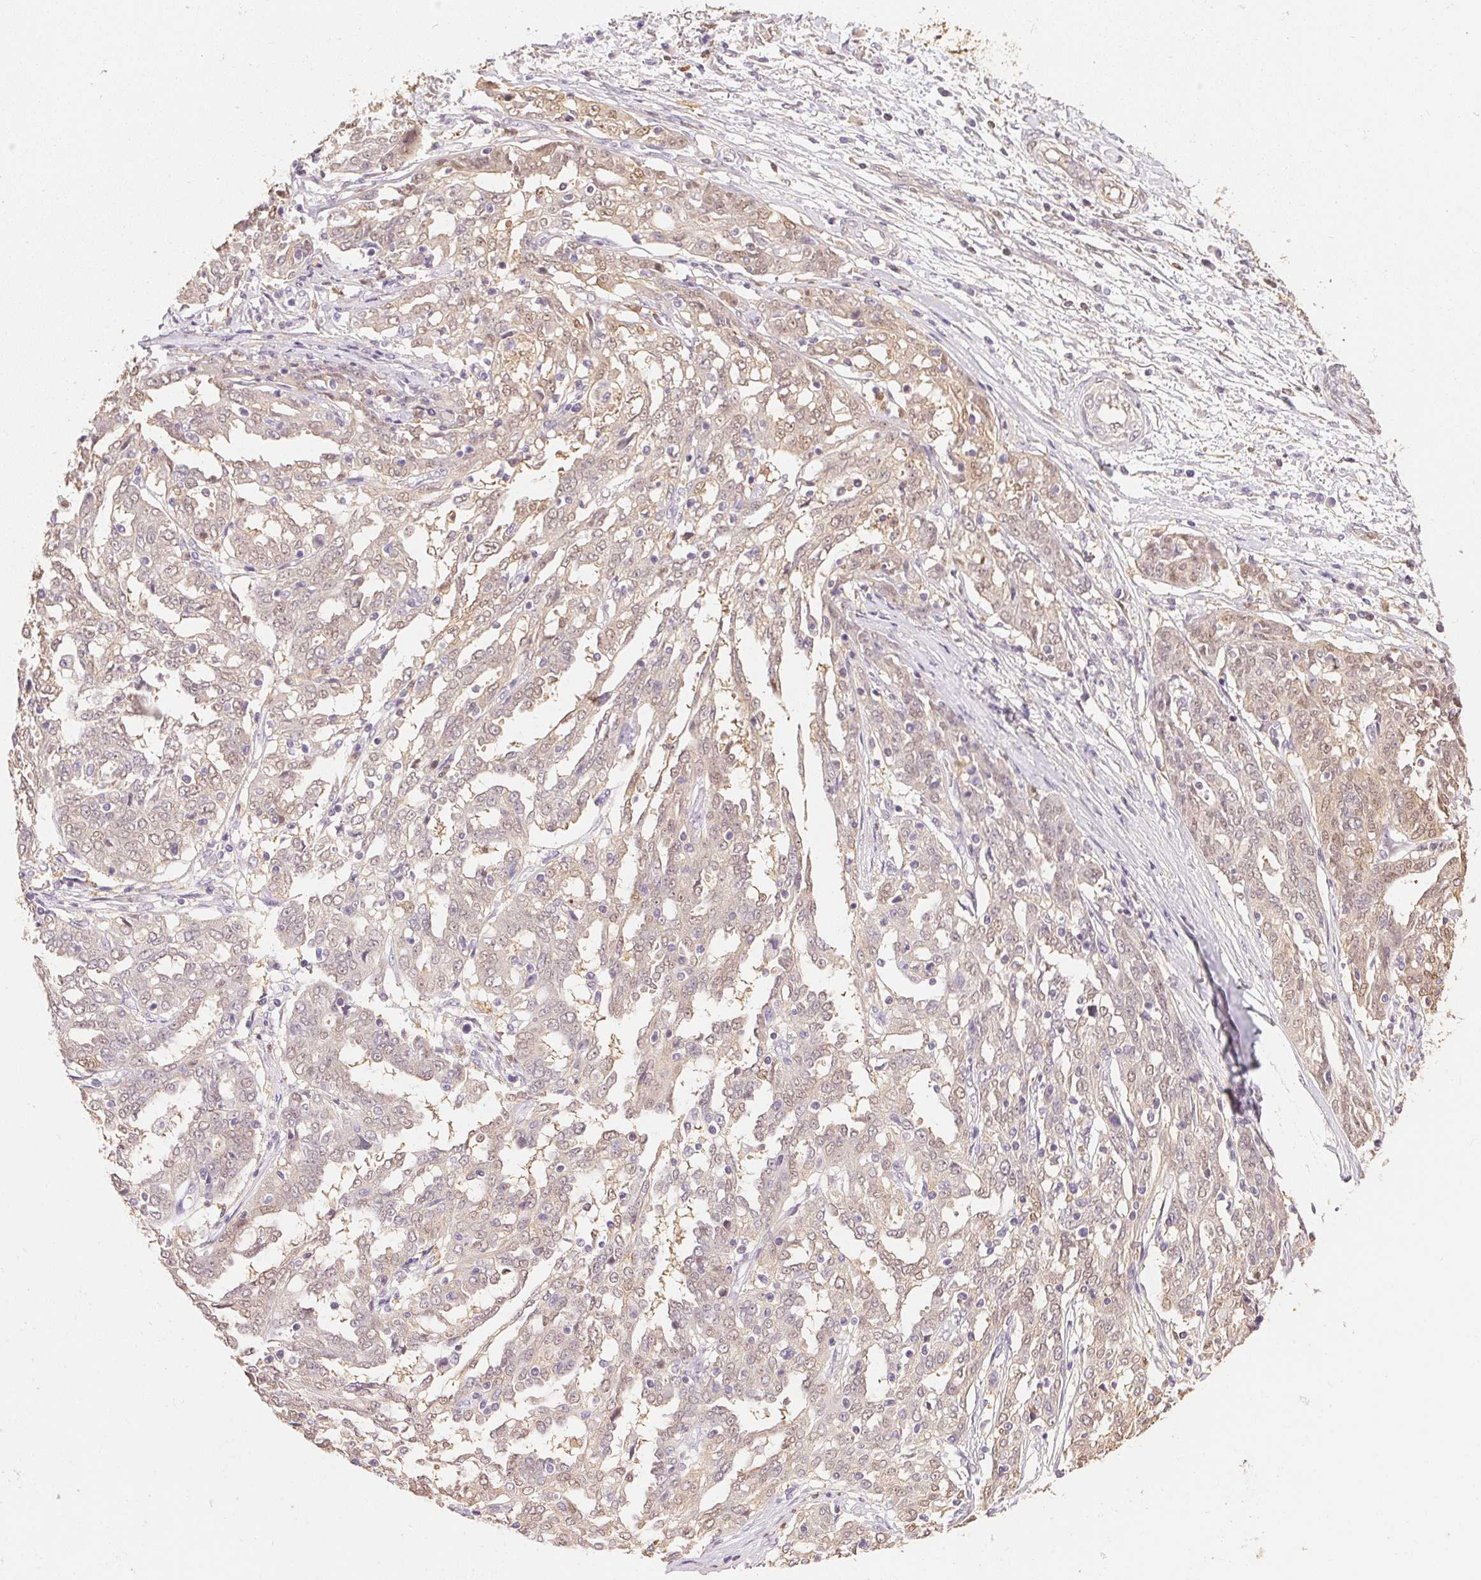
{"staining": {"intensity": "weak", "quantity": "25%-75%", "location": "cytoplasmic/membranous"}, "tissue": "ovarian cancer", "cell_type": "Tumor cells", "image_type": "cancer", "snomed": [{"axis": "morphology", "description": "Cystadenocarcinoma, serous, NOS"}, {"axis": "topography", "description": "Ovary"}], "caption": "A low amount of weak cytoplasmic/membranous positivity is identified in about 25%-75% of tumor cells in ovarian cancer (serous cystadenocarcinoma) tissue.", "gene": "S100A3", "patient": {"sex": "female", "age": 67}}